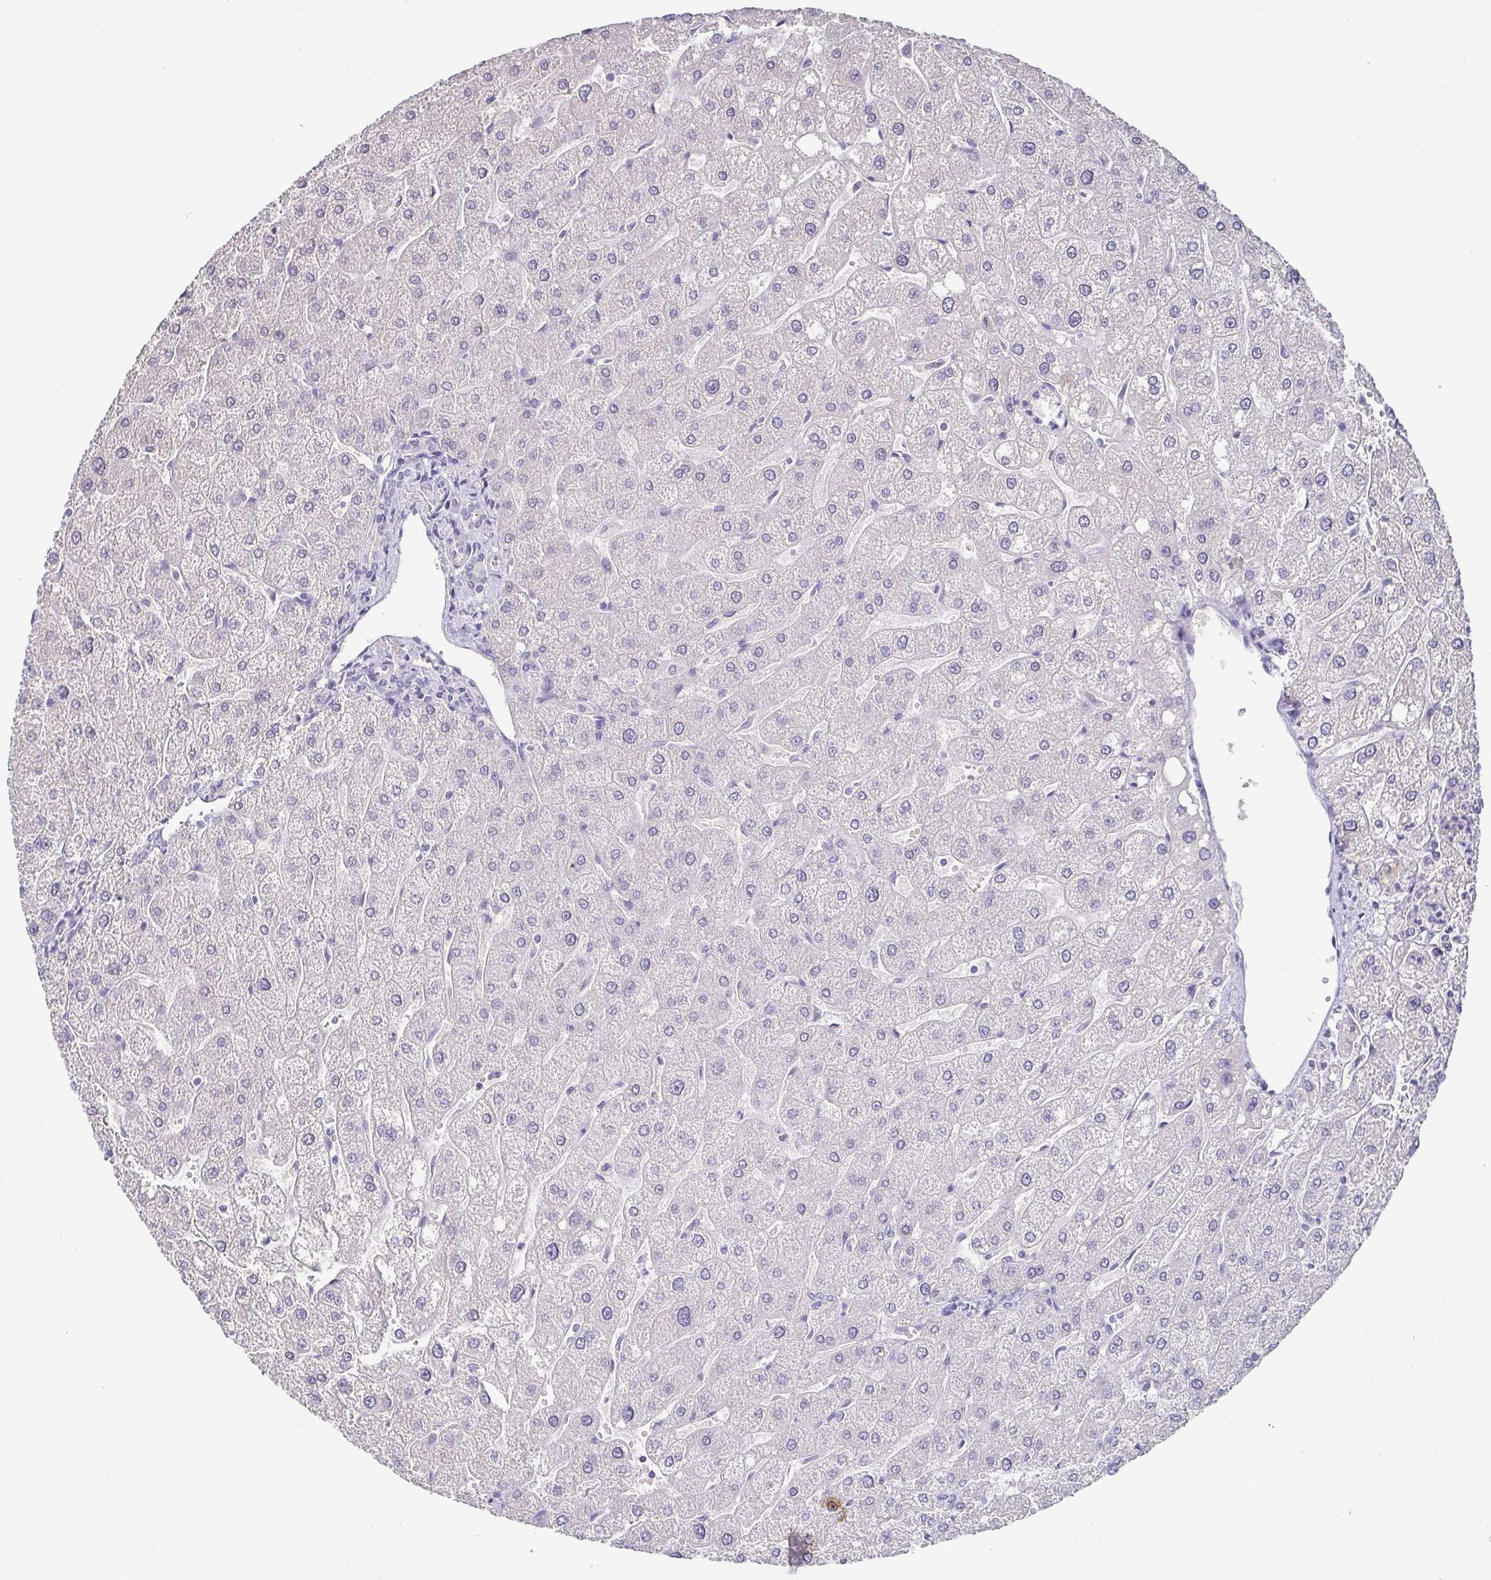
{"staining": {"intensity": "negative", "quantity": "none", "location": "none"}, "tissue": "liver", "cell_type": "Cholangiocytes", "image_type": "normal", "snomed": [{"axis": "morphology", "description": "Normal tissue, NOS"}, {"axis": "topography", "description": "Liver"}], "caption": "Immunohistochemistry photomicrograph of unremarkable liver: human liver stained with DAB (3,3'-diaminobenzidine) displays no significant protein staining in cholangiocytes. (DAB (3,3'-diaminobenzidine) immunohistochemistry (IHC) visualized using brightfield microscopy, high magnification).", "gene": "RNASE7", "patient": {"sex": "male", "age": 67}}